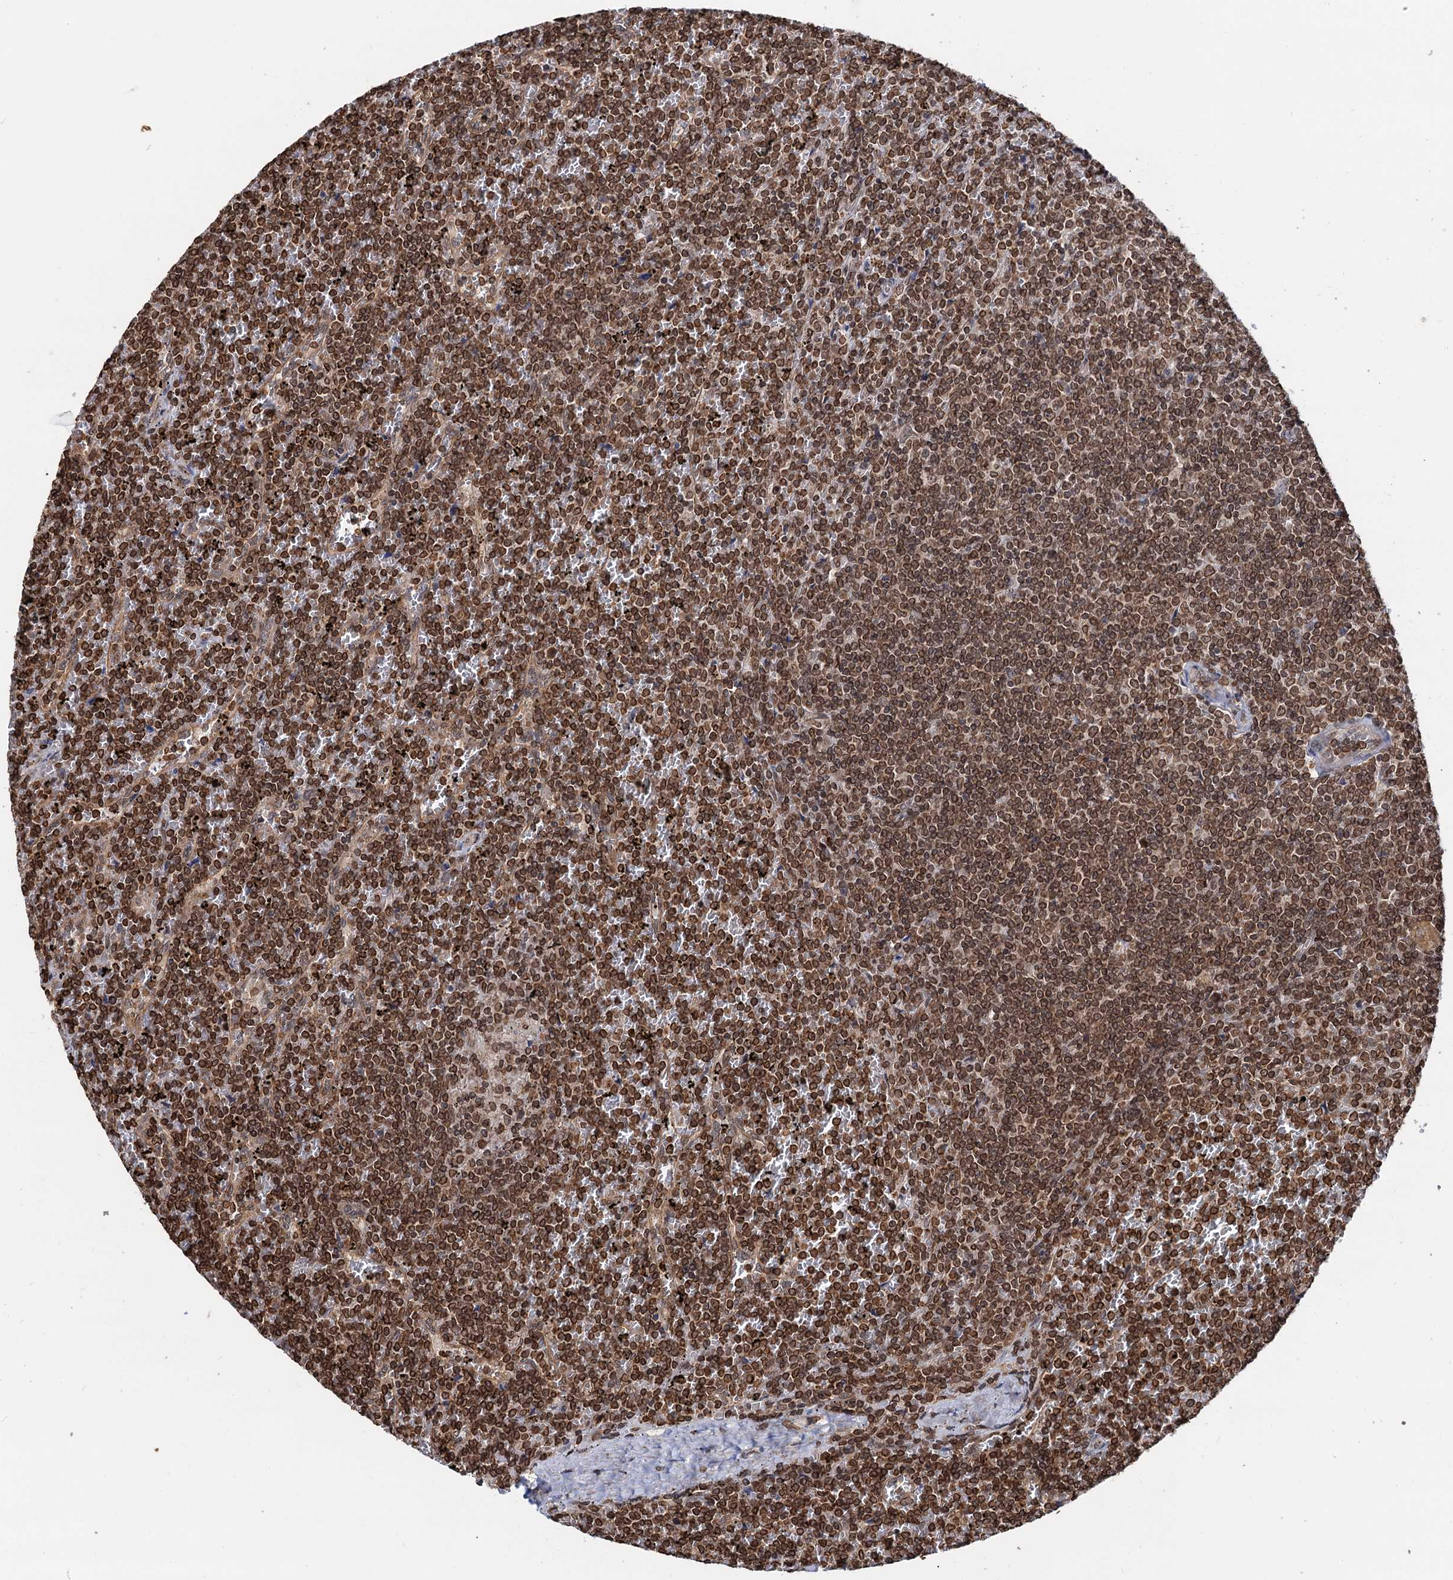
{"staining": {"intensity": "strong", "quantity": ">75%", "location": "nuclear"}, "tissue": "lymphoma", "cell_type": "Tumor cells", "image_type": "cancer", "snomed": [{"axis": "morphology", "description": "Malignant lymphoma, non-Hodgkin's type, Low grade"}, {"axis": "topography", "description": "Spleen"}], "caption": "Human lymphoma stained for a protein (brown) demonstrates strong nuclear positive staining in approximately >75% of tumor cells.", "gene": "ZC3H13", "patient": {"sex": "female", "age": 19}}